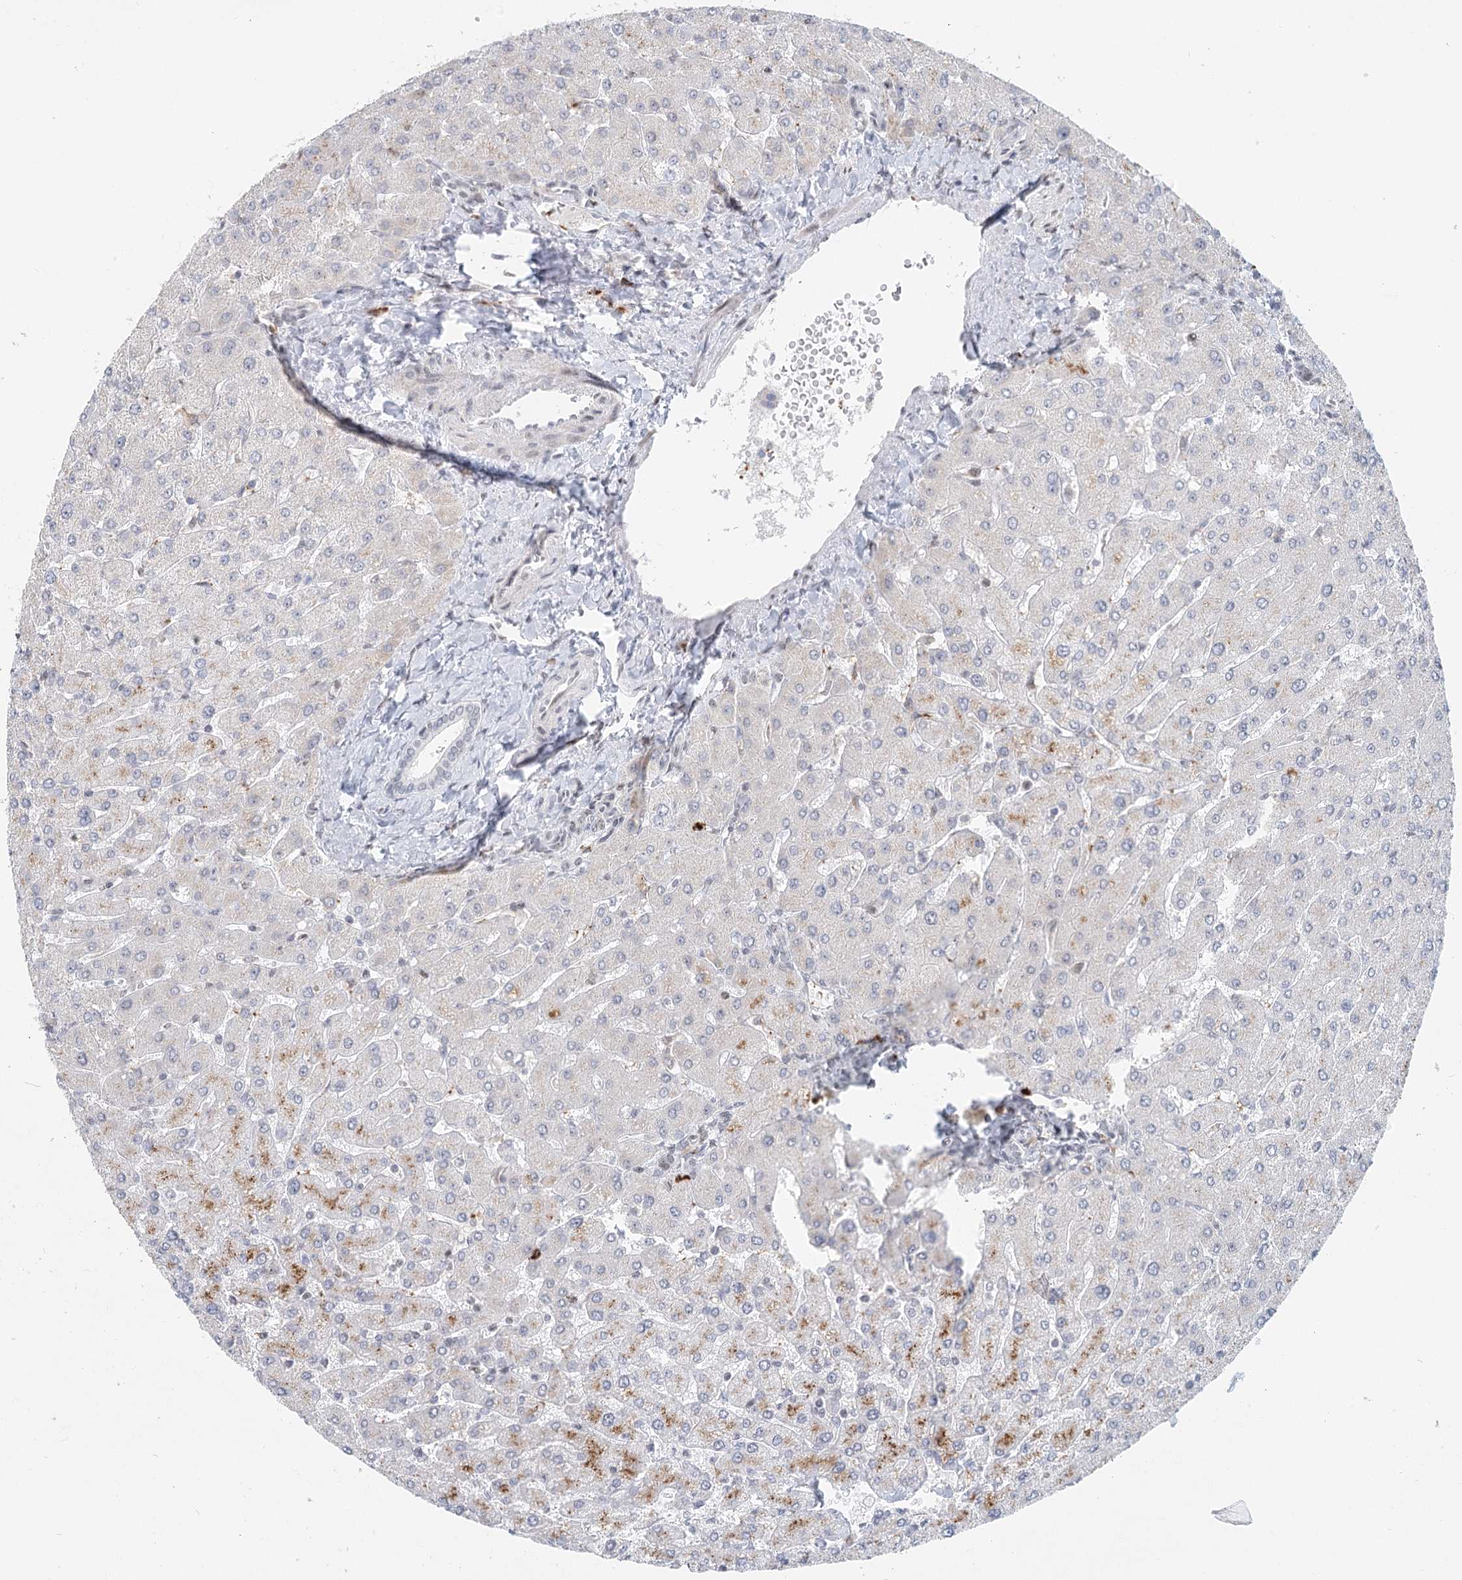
{"staining": {"intensity": "negative", "quantity": "none", "location": "none"}, "tissue": "liver", "cell_type": "Cholangiocytes", "image_type": "normal", "snomed": [{"axis": "morphology", "description": "Normal tissue, NOS"}, {"axis": "topography", "description": "Liver"}], "caption": "Cholangiocytes are negative for protein expression in normal human liver. Brightfield microscopy of IHC stained with DAB (brown) and hematoxylin (blue), captured at high magnification.", "gene": "BNIP5", "patient": {"sex": "male", "age": 55}}